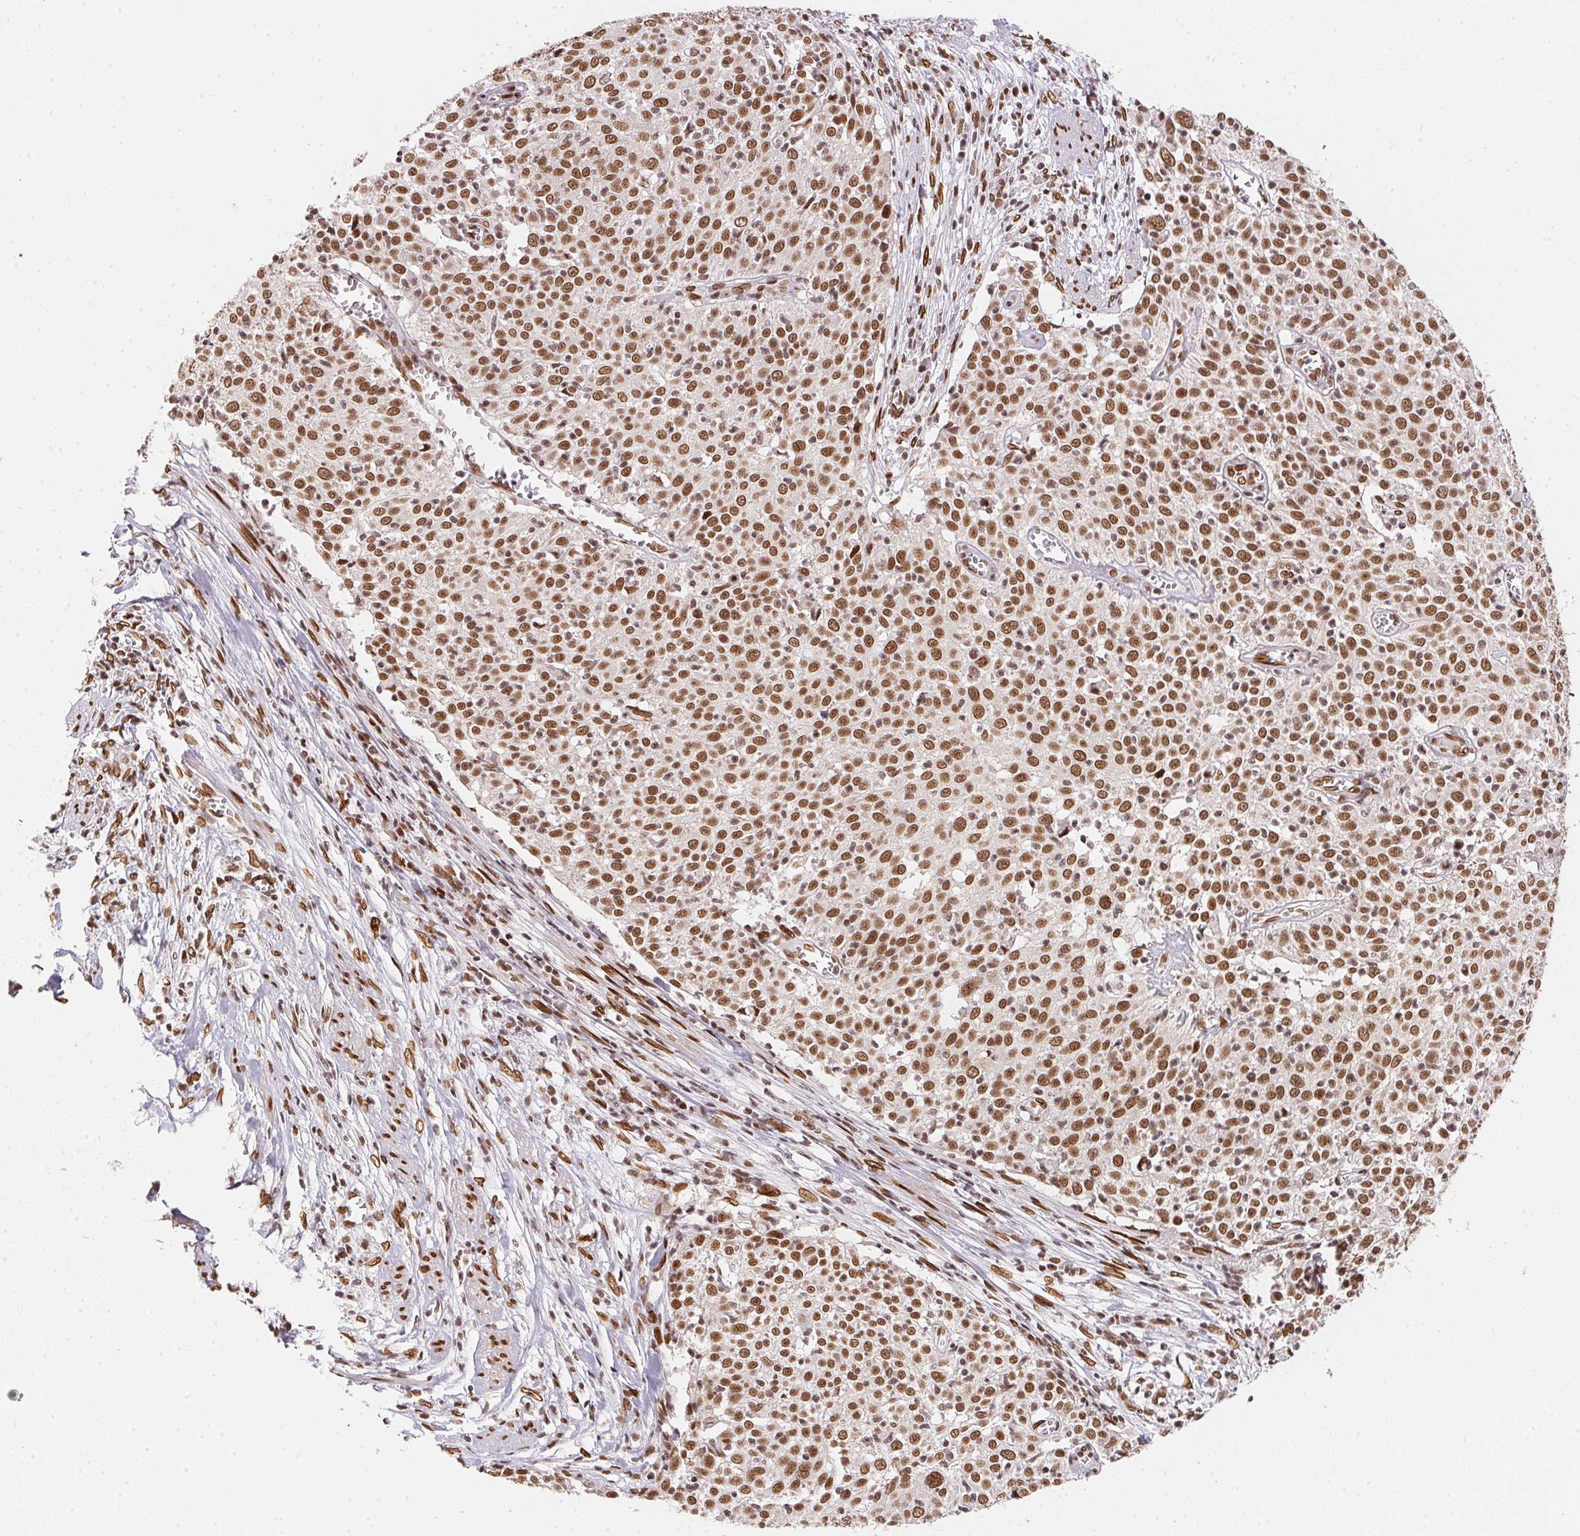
{"staining": {"intensity": "strong", "quantity": ">75%", "location": "nuclear"}, "tissue": "cervical cancer", "cell_type": "Tumor cells", "image_type": "cancer", "snomed": [{"axis": "morphology", "description": "Squamous cell carcinoma, NOS"}, {"axis": "topography", "description": "Cervix"}], "caption": "Human squamous cell carcinoma (cervical) stained with a protein marker demonstrates strong staining in tumor cells.", "gene": "SAP30BP", "patient": {"sex": "female", "age": 39}}